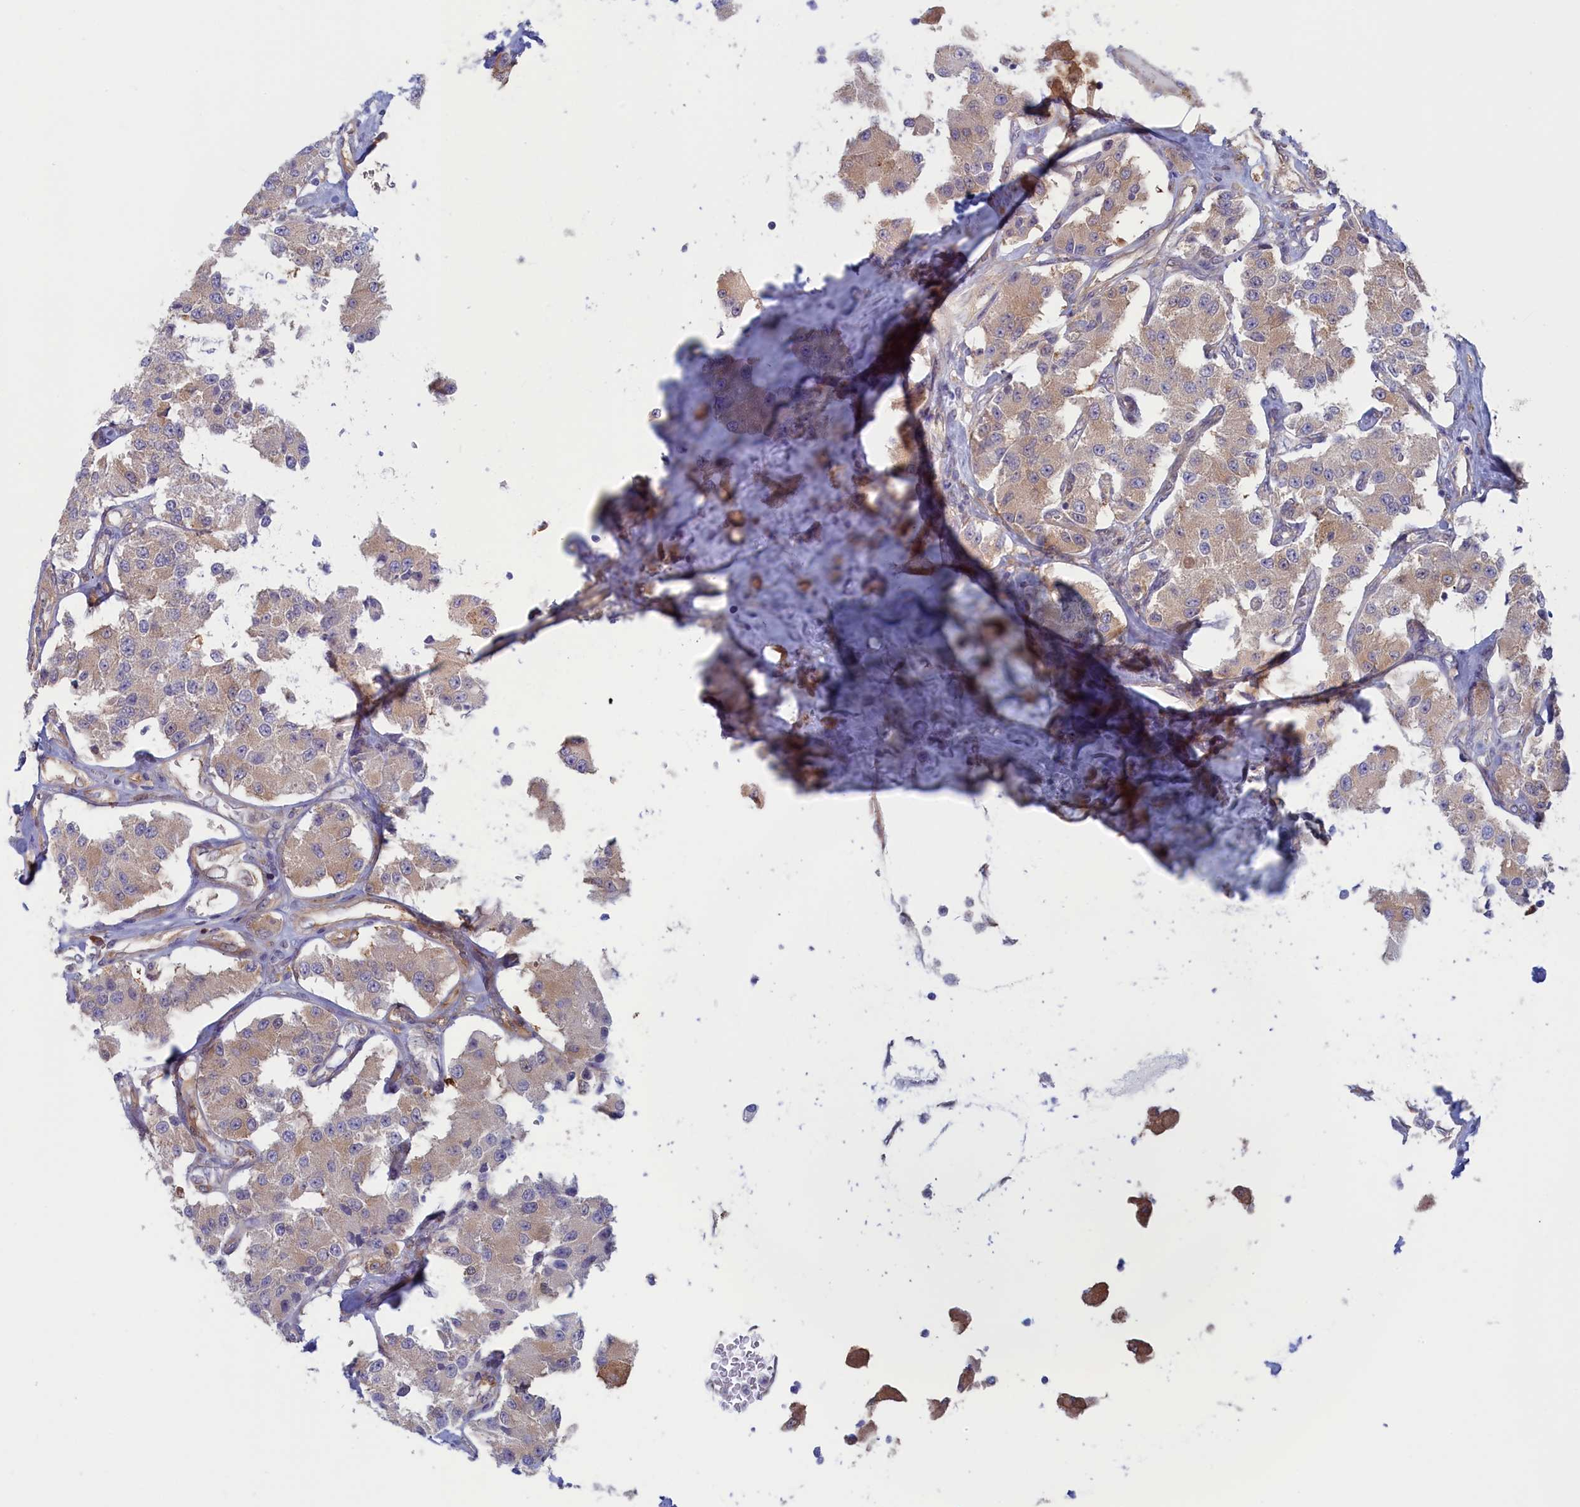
{"staining": {"intensity": "weak", "quantity": "25%-75%", "location": "cytoplasmic/membranous"}, "tissue": "carcinoid", "cell_type": "Tumor cells", "image_type": "cancer", "snomed": [{"axis": "morphology", "description": "Carcinoid, malignant, NOS"}, {"axis": "topography", "description": "Pancreas"}], "caption": "The micrograph demonstrates a brown stain indicating the presence of a protein in the cytoplasmic/membranous of tumor cells in carcinoid (malignant).", "gene": "SYNDIG1L", "patient": {"sex": "male", "age": 41}}